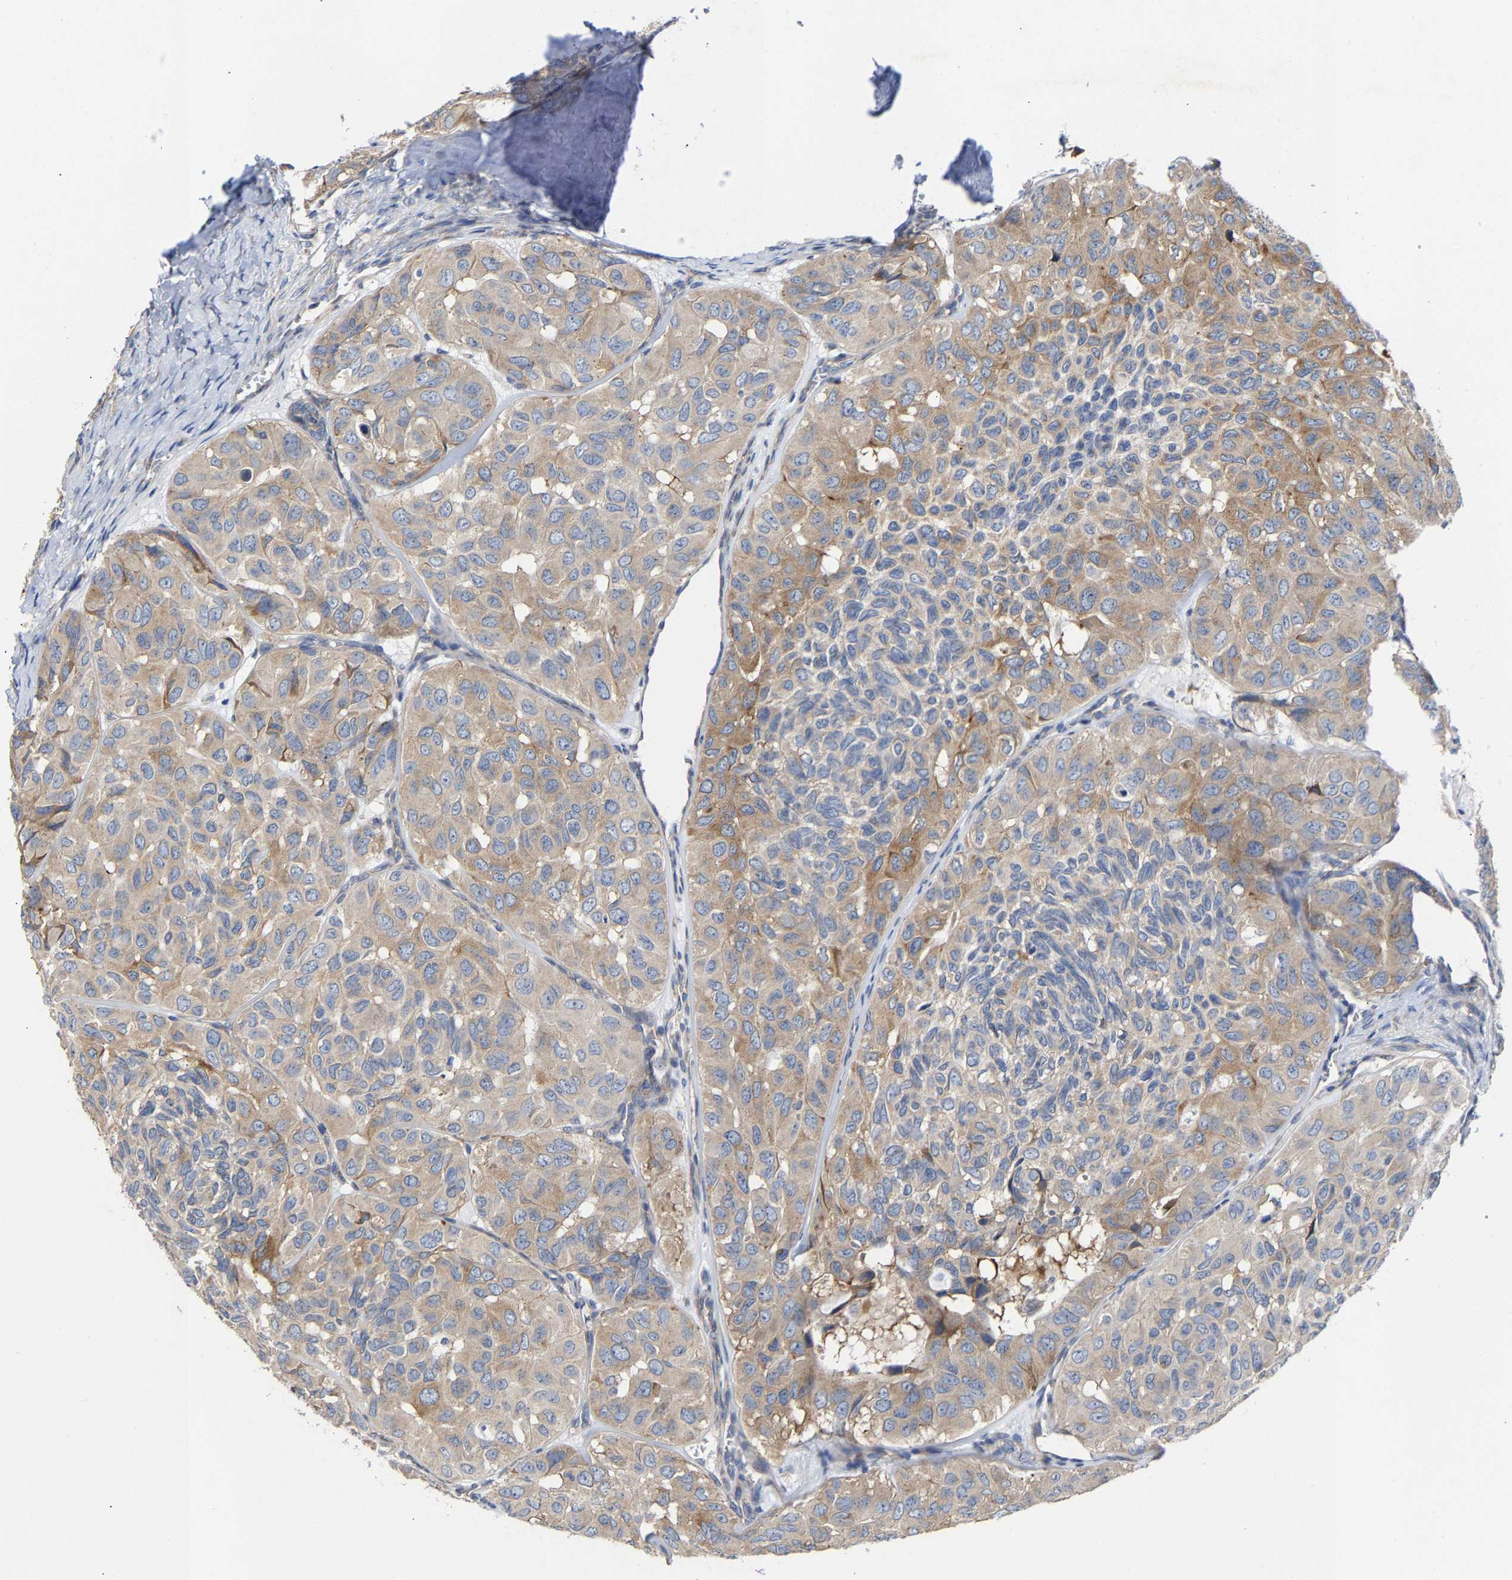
{"staining": {"intensity": "moderate", "quantity": "25%-75%", "location": "cytoplasmic/membranous"}, "tissue": "head and neck cancer", "cell_type": "Tumor cells", "image_type": "cancer", "snomed": [{"axis": "morphology", "description": "Adenocarcinoma, NOS"}, {"axis": "topography", "description": "Salivary gland, NOS"}, {"axis": "topography", "description": "Head-Neck"}], "caption": "DAB immunohistochemical staining of human adenocarcinoma (head and neck) demonstrates moderate cytoplasmic/membranous protein expression in approximately 25%-75% of tumor cells. (brown staining indicates protein expression, while blue staining denotes nuclei).", "gene": "PPP1R15A", "patient": {"sex": "female", "age": 76}}